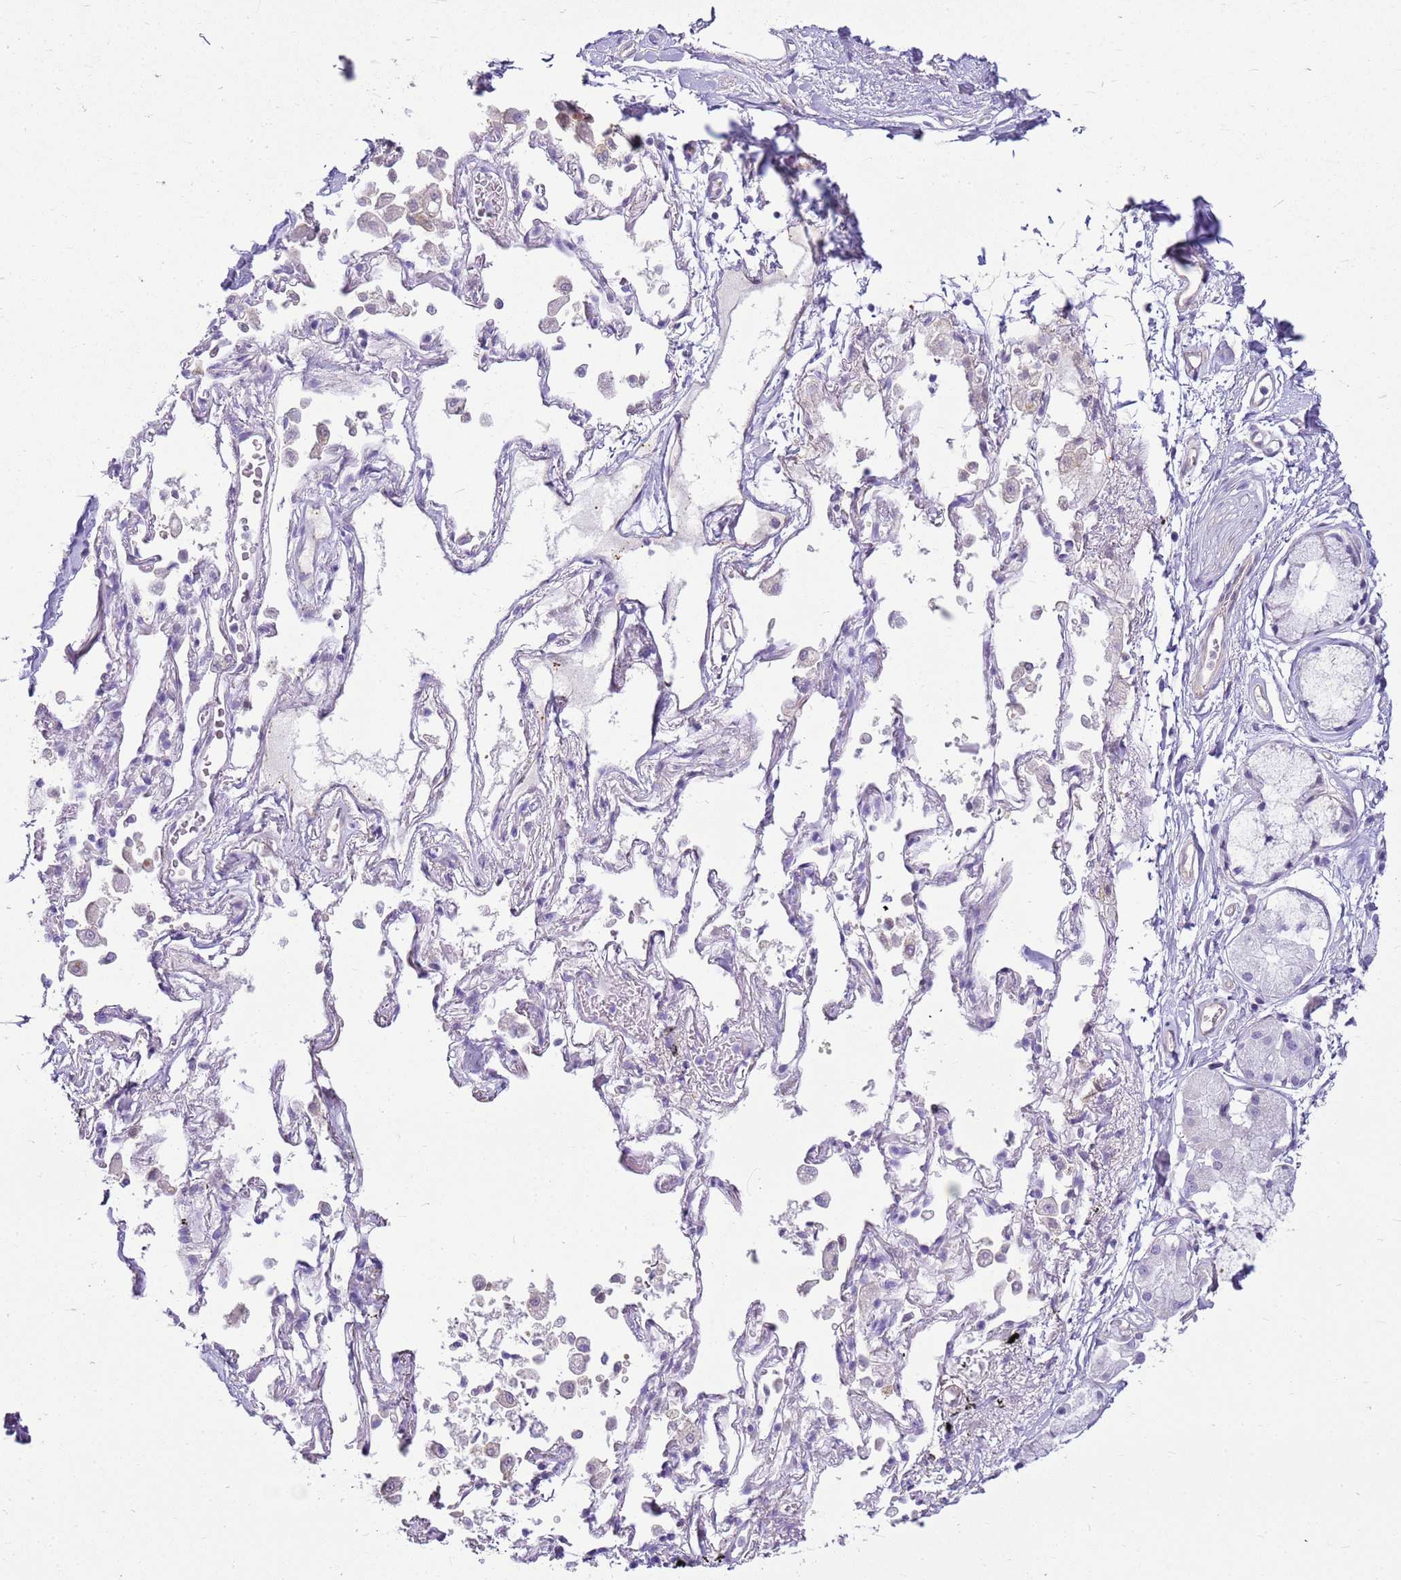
{"staining": {"intensity": "negative", "quantity": "none", "location": "none"}, "tissue": "adipose tissue", "cell_type": "Adipocytes", "image_type": "normal", "snomed": [{"axis": "morphology", "description": "Normal tissue, NOS"}, {"axis": "topography", "description": "Cartilage tissue"}], "caption": "High magnification brightfield microscopy of normal adipose tissue stained with DAB (3,3'-diaminobenzidine) (brown) and counterstained with hematoxylin (blue): adipocytes show no significant staining. (DAB immunohistochemistry (IHC), high magnification).", "gene": "HSPB1", "patient": {"sex": "male", "age": 73}}